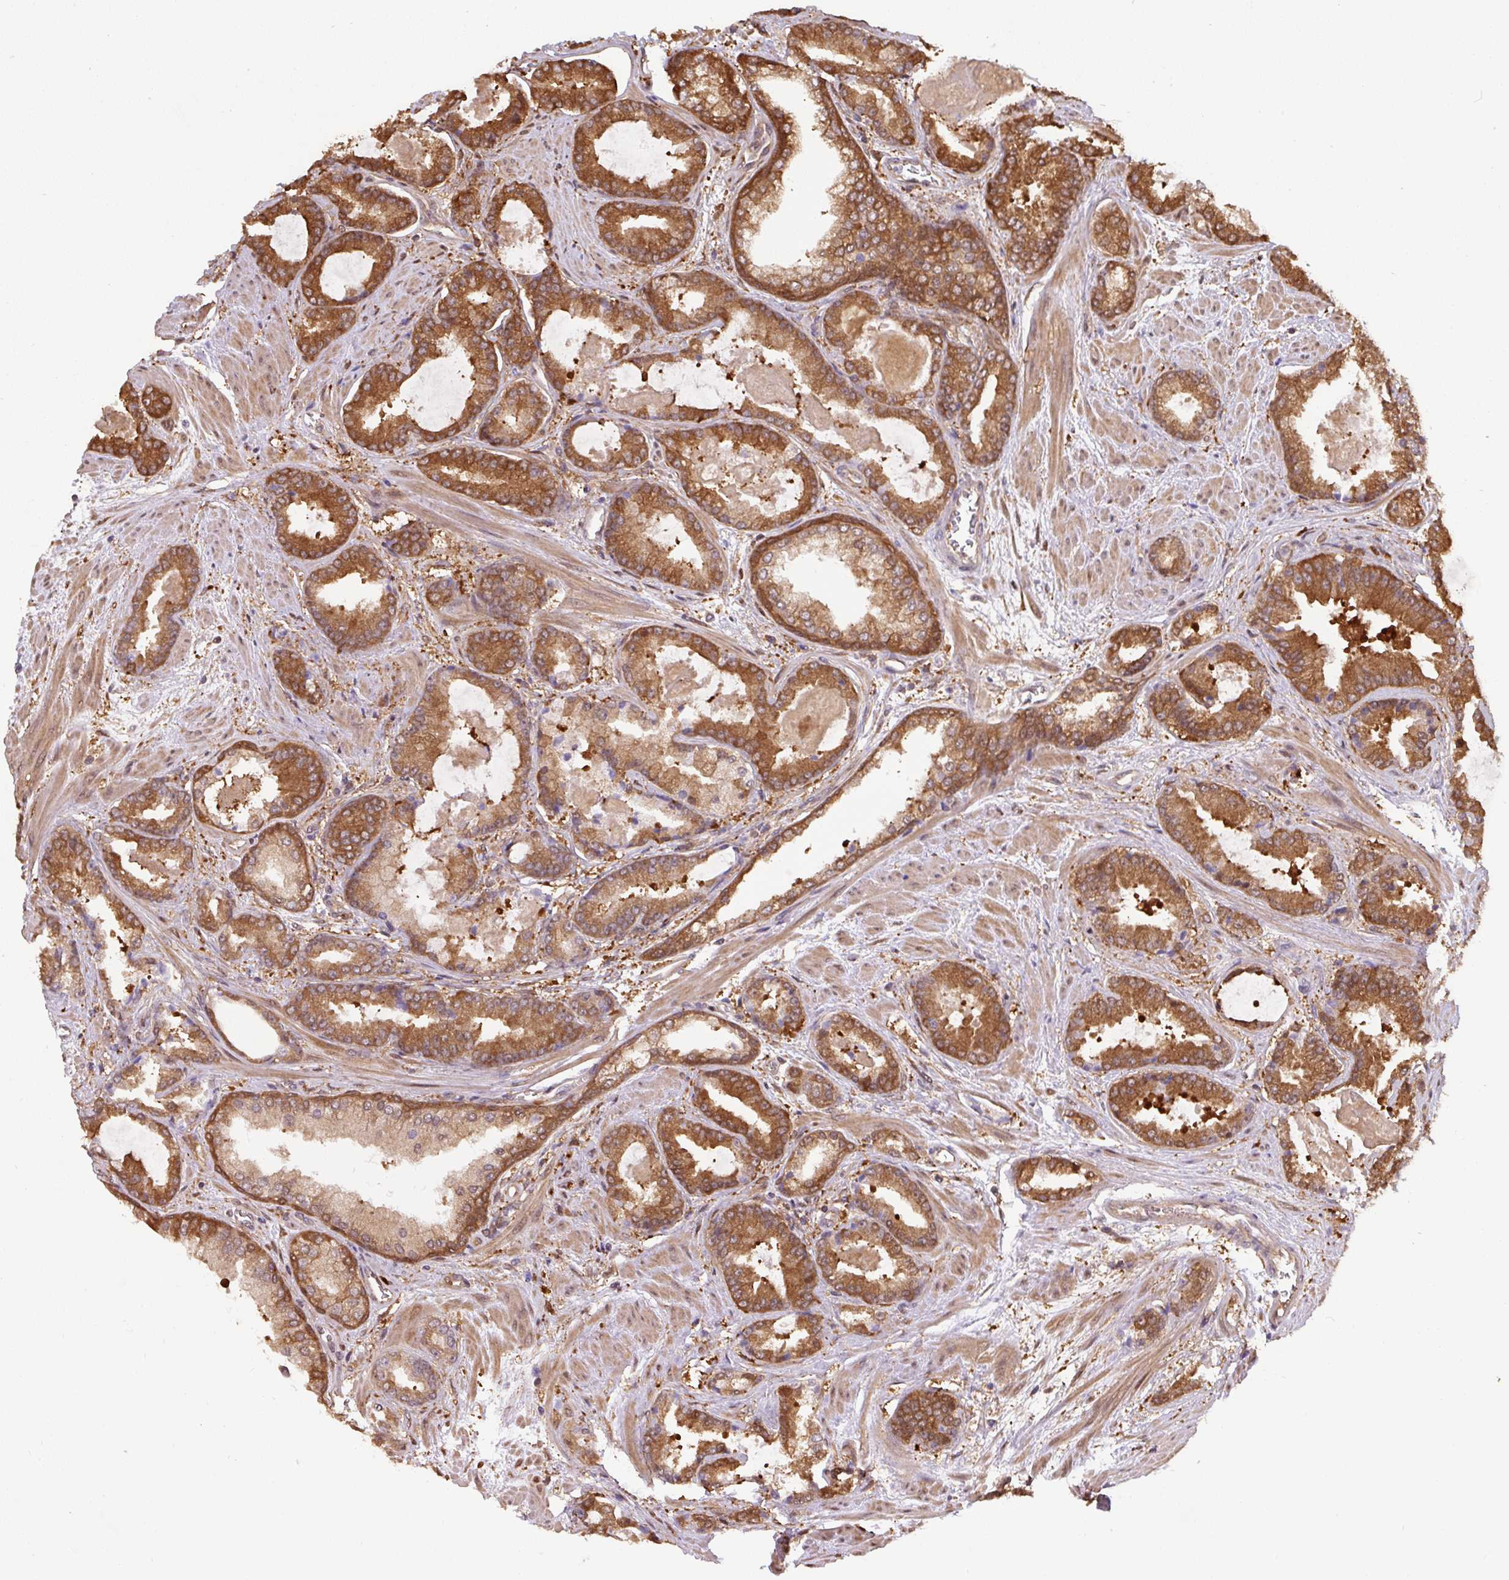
{"staining": {"intensity": "moderate", "quantity": ">75%", "location": "cytoplasmic/membranous"}, "tissue": "prostate cancer", "cell_type": "Tumor cells", "image_type": "cancer", "snomed": [{"axis": "morphology", "description": "Adenocarcinoma, Low grade"}, {"axis": "topography", "description": "Prostate"}], "caption": "There is medium levels of moderate cytoplasmic/membranous staining in tumor cells of prostate cancer, as demonstrated by immunohistochemical staining (brown color).", "gene": "ST13", "patient": {"sex": "male", "age": 62}}